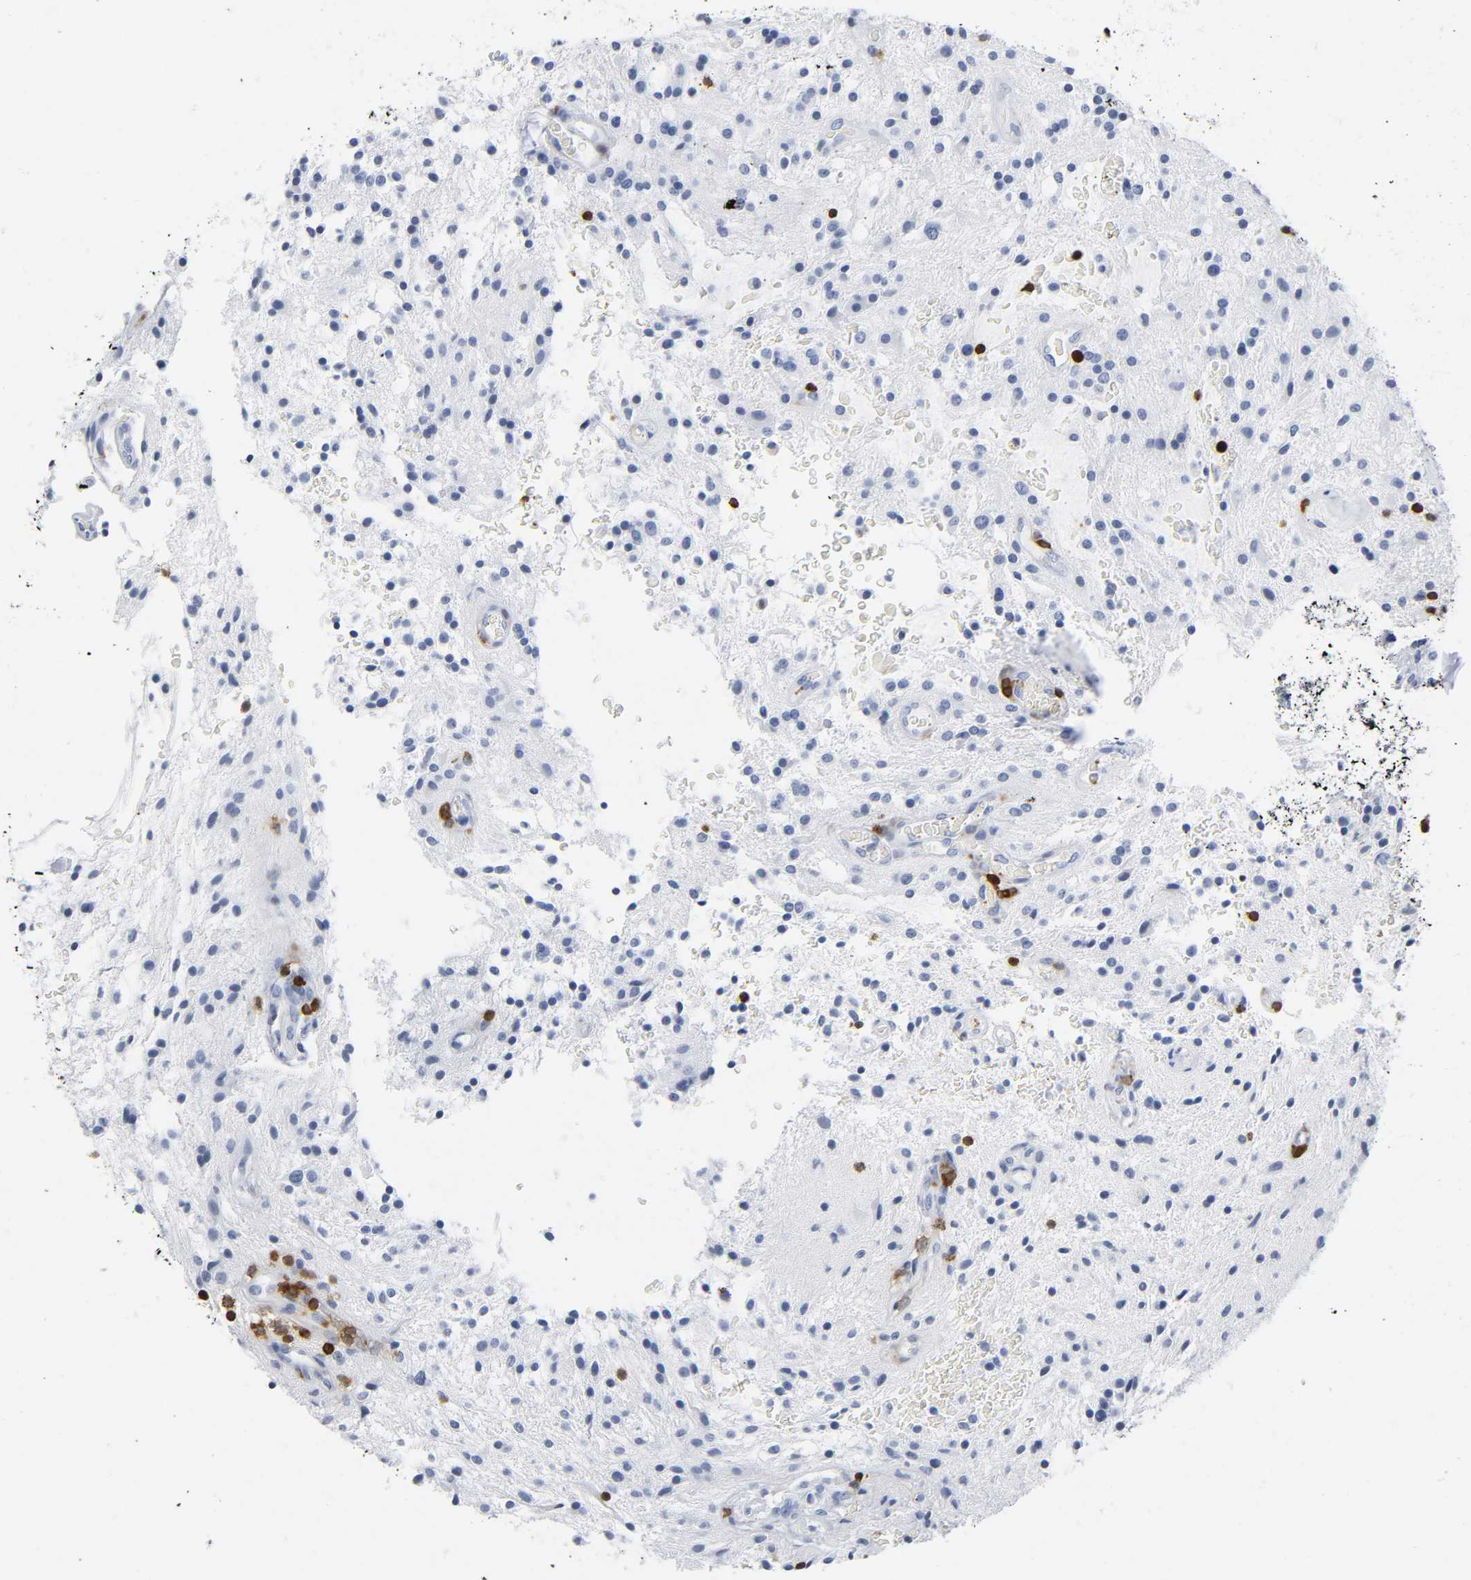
{"staining": {"intensity": "negative", "quantity": "none", "location": "none"}, "tissue": "glioma", "cell_type": "Tumor cells", "image_type": "cancer", "snomed": [{"axis": "morphology", "description": "Glioma, malignant, NOS"}, {"axis": "topography", "description": "Cerebellum"}], "caption": "Tumor cells are negative for brown protein staining in malignant glioma.", "gene": "DOK2", "patient": {"sex": "female", "age": 10}}